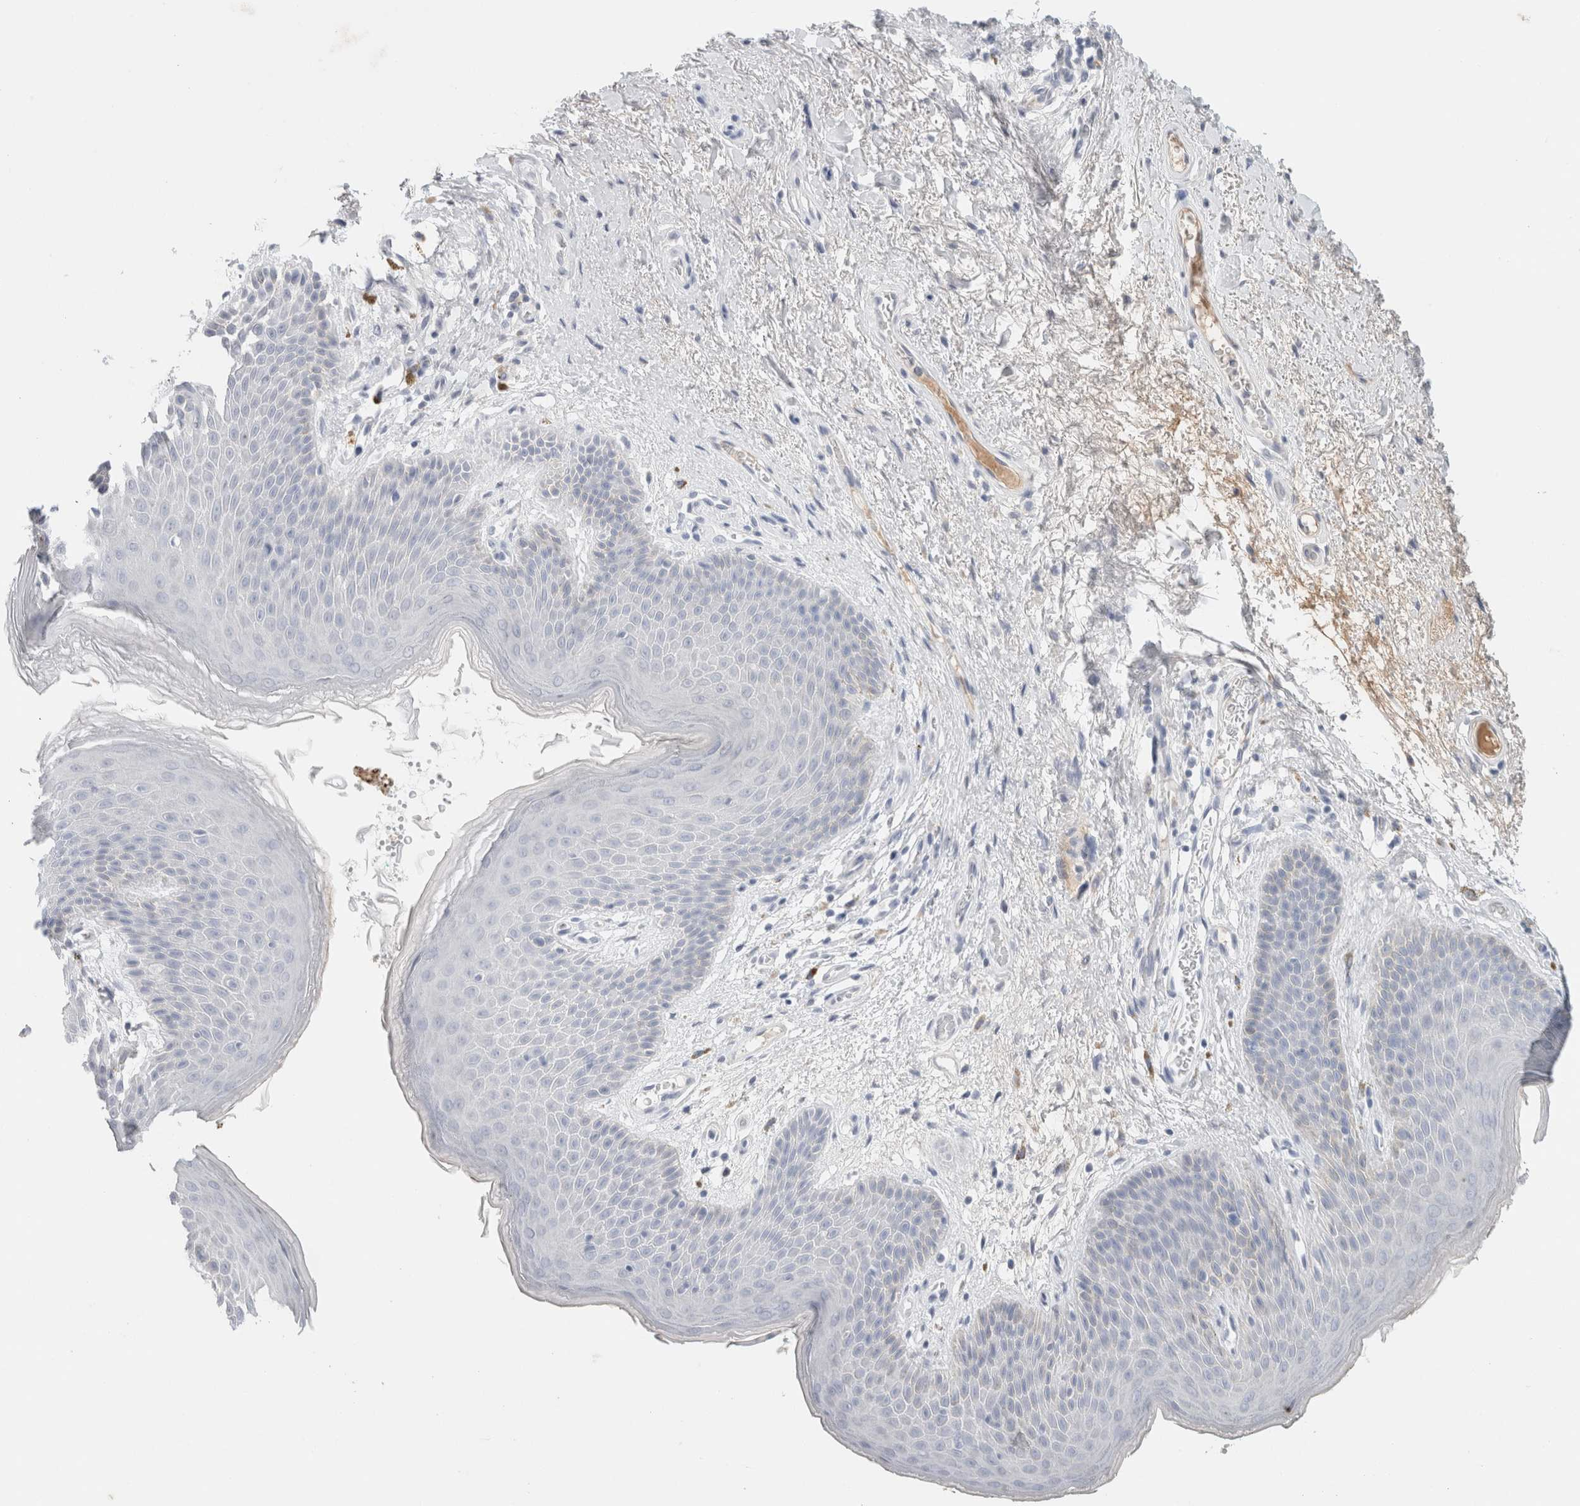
{"staining": {"intensity": "negative", "quantity": "none", "location": "none"}, "tissue": "skin", "cell_type": "Epidermal cells", "image_type": "normal", "snomed": [{"axis": "morphology", "description": "Normal tissue, NOS"}, {"axis": "topography", "description": "Anal"}], "caption": "Human skin stained for a protein using IHC exhibits no staining in epidermal cells.", "gene": "IL6", "patient": {"sex": "male", "age": 74}}